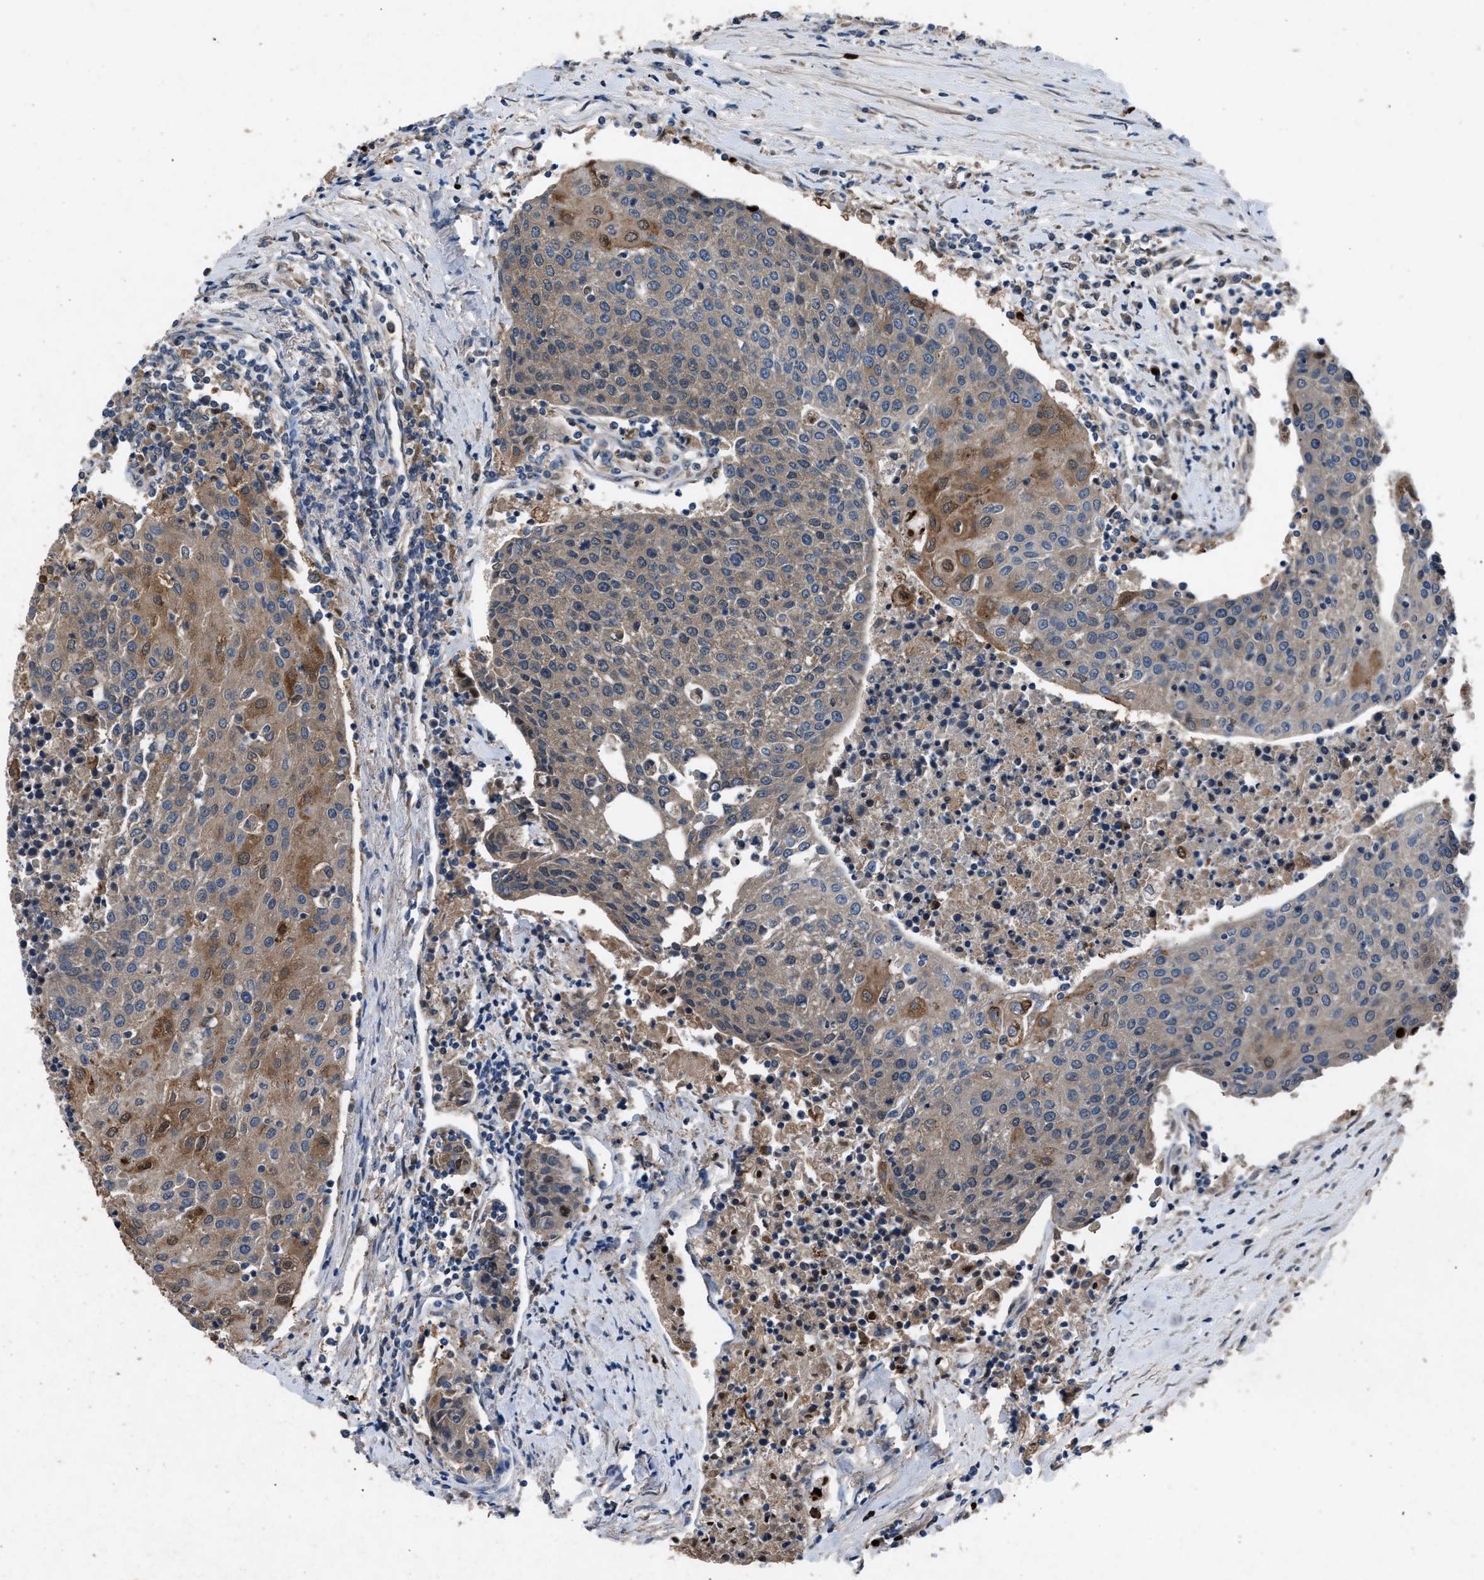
{"staining": {"intensity": "moderate", "quantity": "<25%", "location": "cytoplasmic/membranous"}, "tissue": "urothelial cancer", "cell_type": "Tumor cells", "image_type": "cancer", "snomed": [{"axis": "morphology", "description": "Urothelial carcinoma, High grade"}, {"axis": "topography", "description": "Urinary bladder"}], "caption": "High-grade urothelial carcinoma tissue demonstrates moderate cytoplasmic/membranous positivity in approximately <25% of tumor cells, visualized by immunohistochemistry.", "gene": "PPID", "patient": {"sex": "female", "age": 85}}